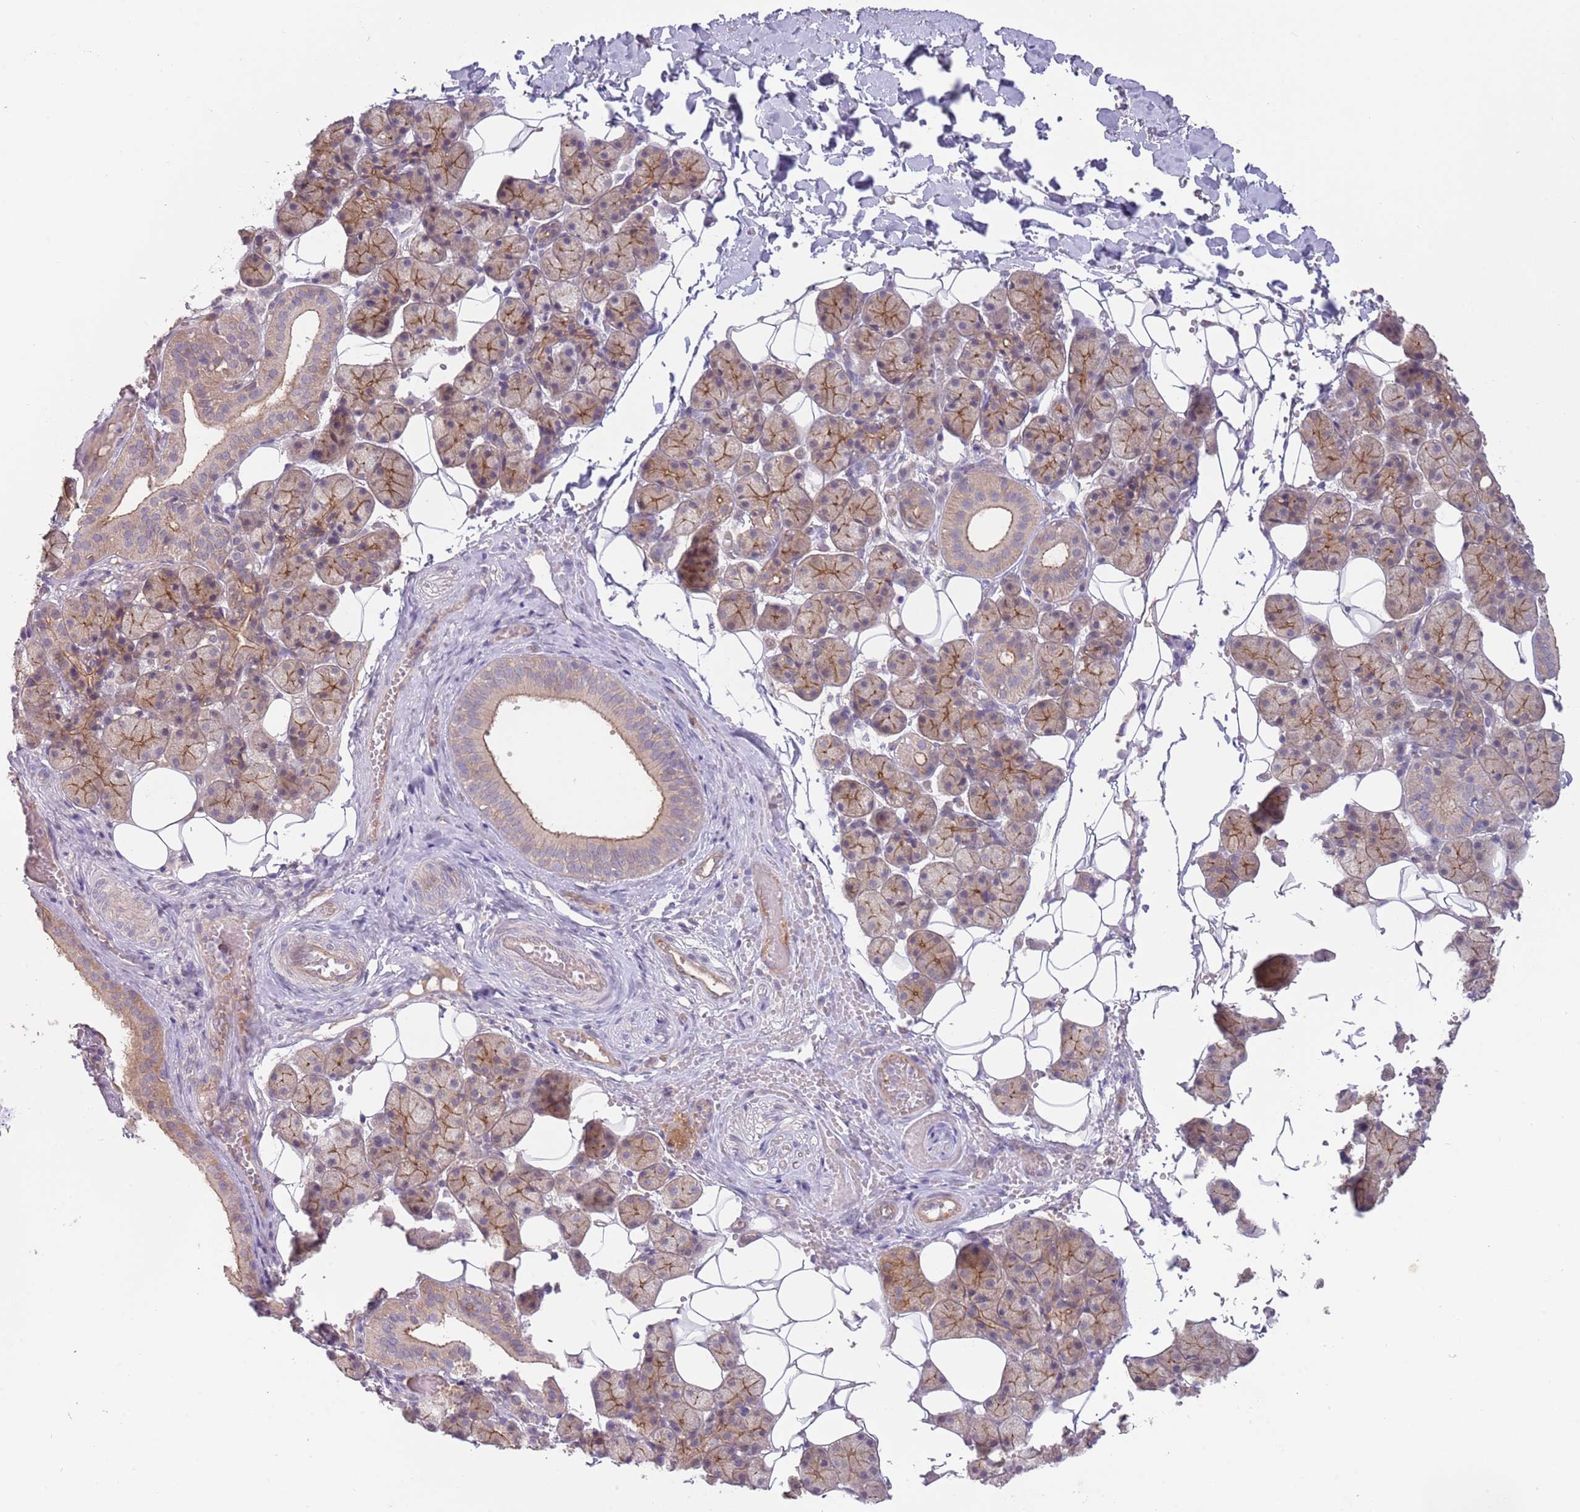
{"staining": {"intensity": "moderate", "quantity": "25%-75%", "location": "cytoplasmic/membranous"}, "tissue": "salivary gland", "cell_type": "Glandular cells", "image_type": "normal", "snomed": [{"axis": "morphology", "description": "Normal tissue, NOS"}, {"axis": "topography", "description": "Salivary gland"}], "caption": "Protein analysis of unremarkable salivary gland exhibits moderate cytoplasmic/membranous expression in approximately 25%-75% of glandular cells.", "gene": "SAV1", "patient": {"sex": "female", "age": 33}}